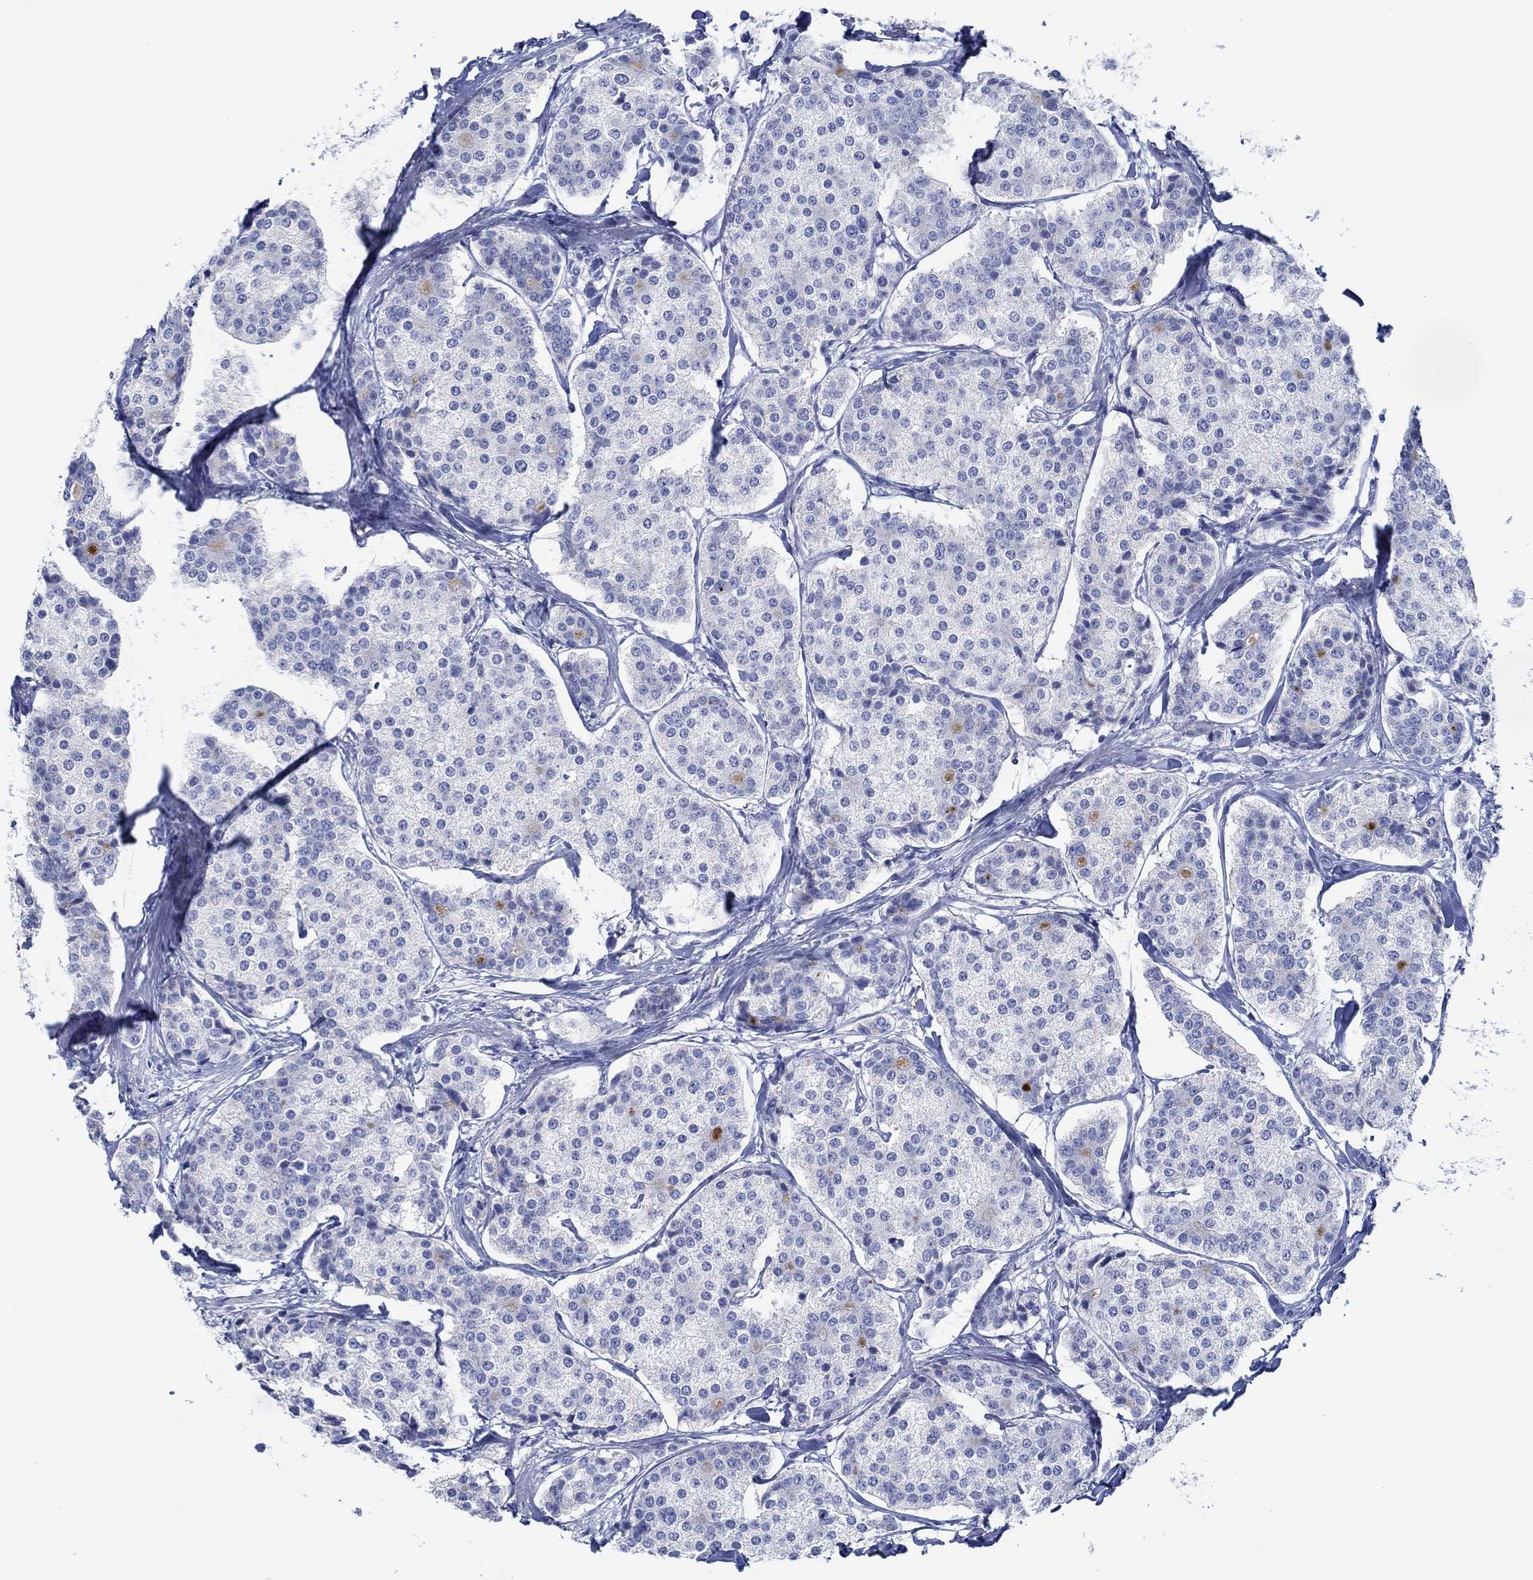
{"staining": {"intensity": "negative", "quantity": "none", "location": "none"}, "tissue": "carcinoid", "cell_type": "Tumor cells", "image_type": "cancer", "snomed": [{"axis": "morphology", "description": "Carcinoid, malignant, NOS"}, {"axis": "topography", "description": "Small intestine"}], "caption": "Immunohistochemistry (IHC) micrograph of carcinoid stained for a protein (brown), which reveals no staining in tumor cells.", "gene": "IGFBP6", "patient": {"sex": "female", "age": 65}}